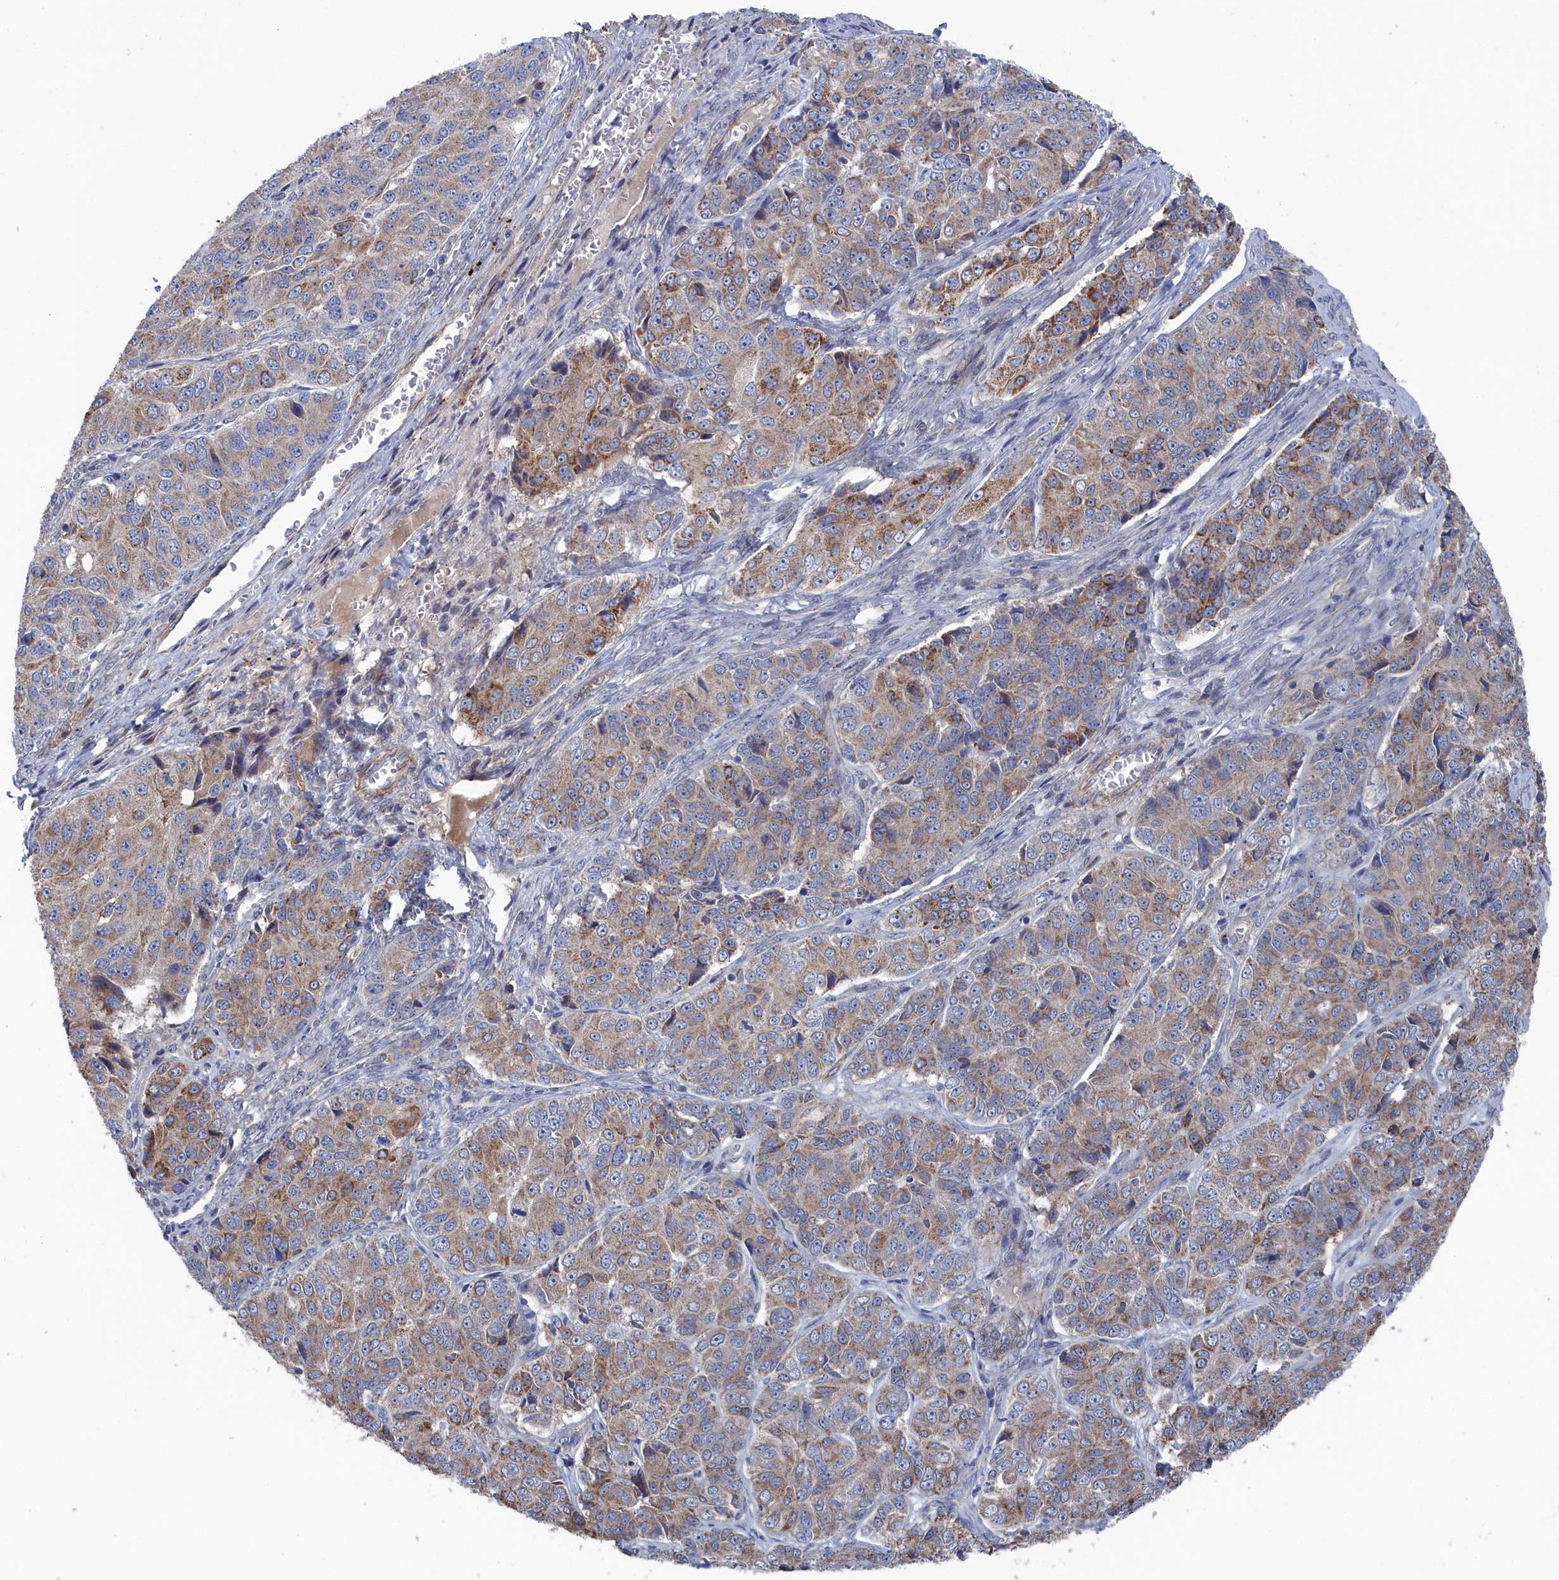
{"staining": {"intensity": "moderate", "quantity": "<25%", "location": "cytoplasmic/membranous"}, "tissue": "ovarian cancer", "cell_type": "Tumor cells", "image_type": "cancer", "snomed": [{"axis": "morphology", "description": "Carcinoma, endometroid"}, {"axis": "topography", "description": "Ovary"}], "caption": "Human ovarian endometroid carcinoma stained for a protein (brown) shows moderate cytoplasmic/membranous positive positivity in approximately <25% of tumor cells.", "gene": "FILIP1L", "patient": {"sex": "female", "age": 51}}